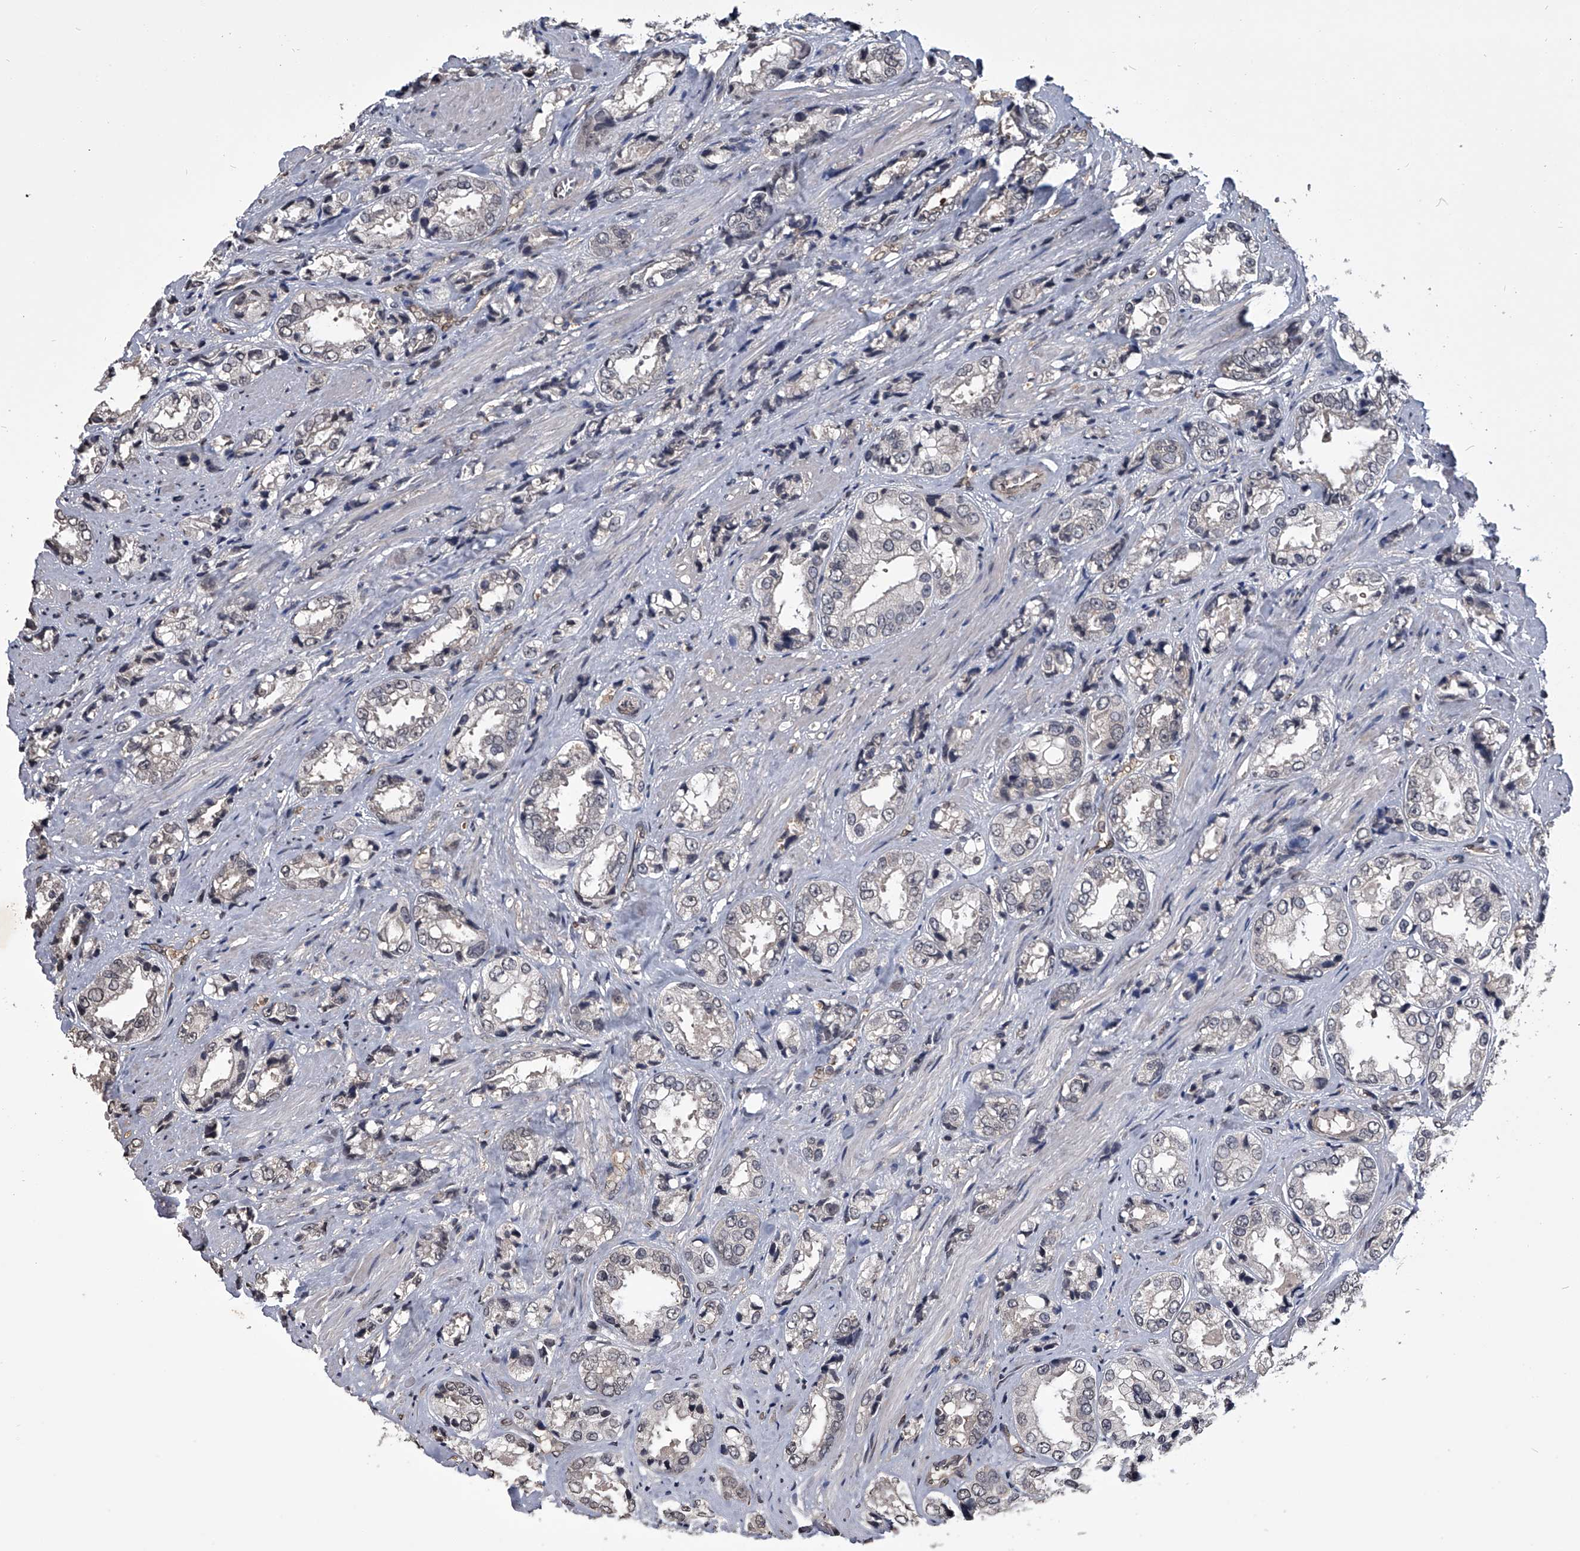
{"staining": {"intensity": "weak", "quantity": "<25%", "location": "nuclear"}, "tissue": "prostate cancer", "cell_type": "Tumor cells", "image_type": "cancer", "snomed": [{"axis": "morphology", "description": "Adenocarcinoma, High grade"}, {"axis": "topography", "description": "Prostate"}], "caption": "There is no significant expression in tumor cells of prostate adenocarcinoma (high-grade). (Brightfield microscopy of DAB immunohistochemistry (IHC) at high magnification).", "gene": "TSNAX", "patient": {"sex": "male", "age": 61}}